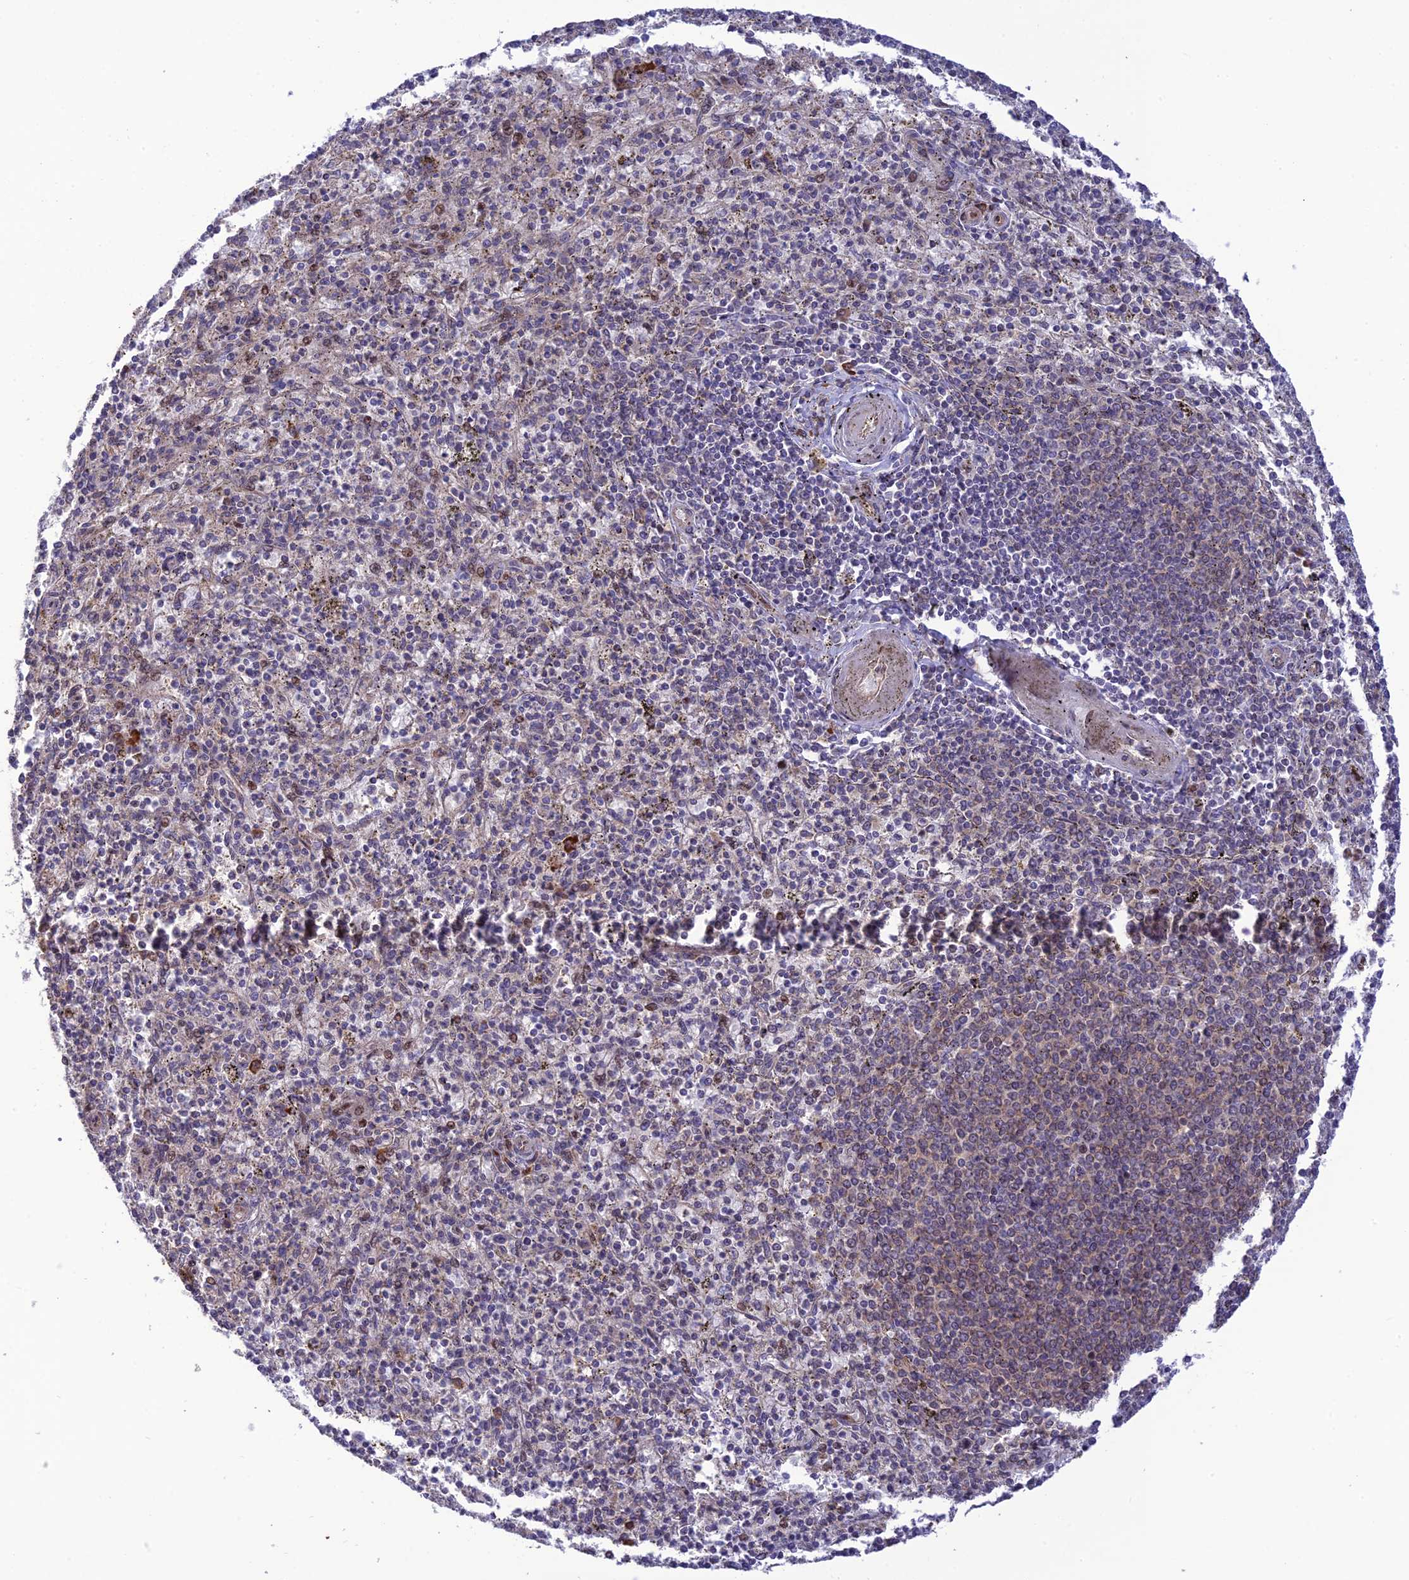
{"staining": {"intensity": "moderate", "quantity": "<25%", "location": "cytoplasmic/membranous"}, "tissue": "spleen", "cell_type": "Cells in red pulp", "image_type": "normal", "snomed": [{"axis": "morphology", "description": "Normal tissue, NOS"}, {"axis": "topography", "description": "Spleen"}], "caption": "Immunohistochemical staining of normal spleen demonstrates <25% levels of moderate cytoplasmic/membranous protein positivity in approximately <25% of cells in red pulp.", "gene": "ZNF584", "patient": {"sex": "male", "age": 72}}